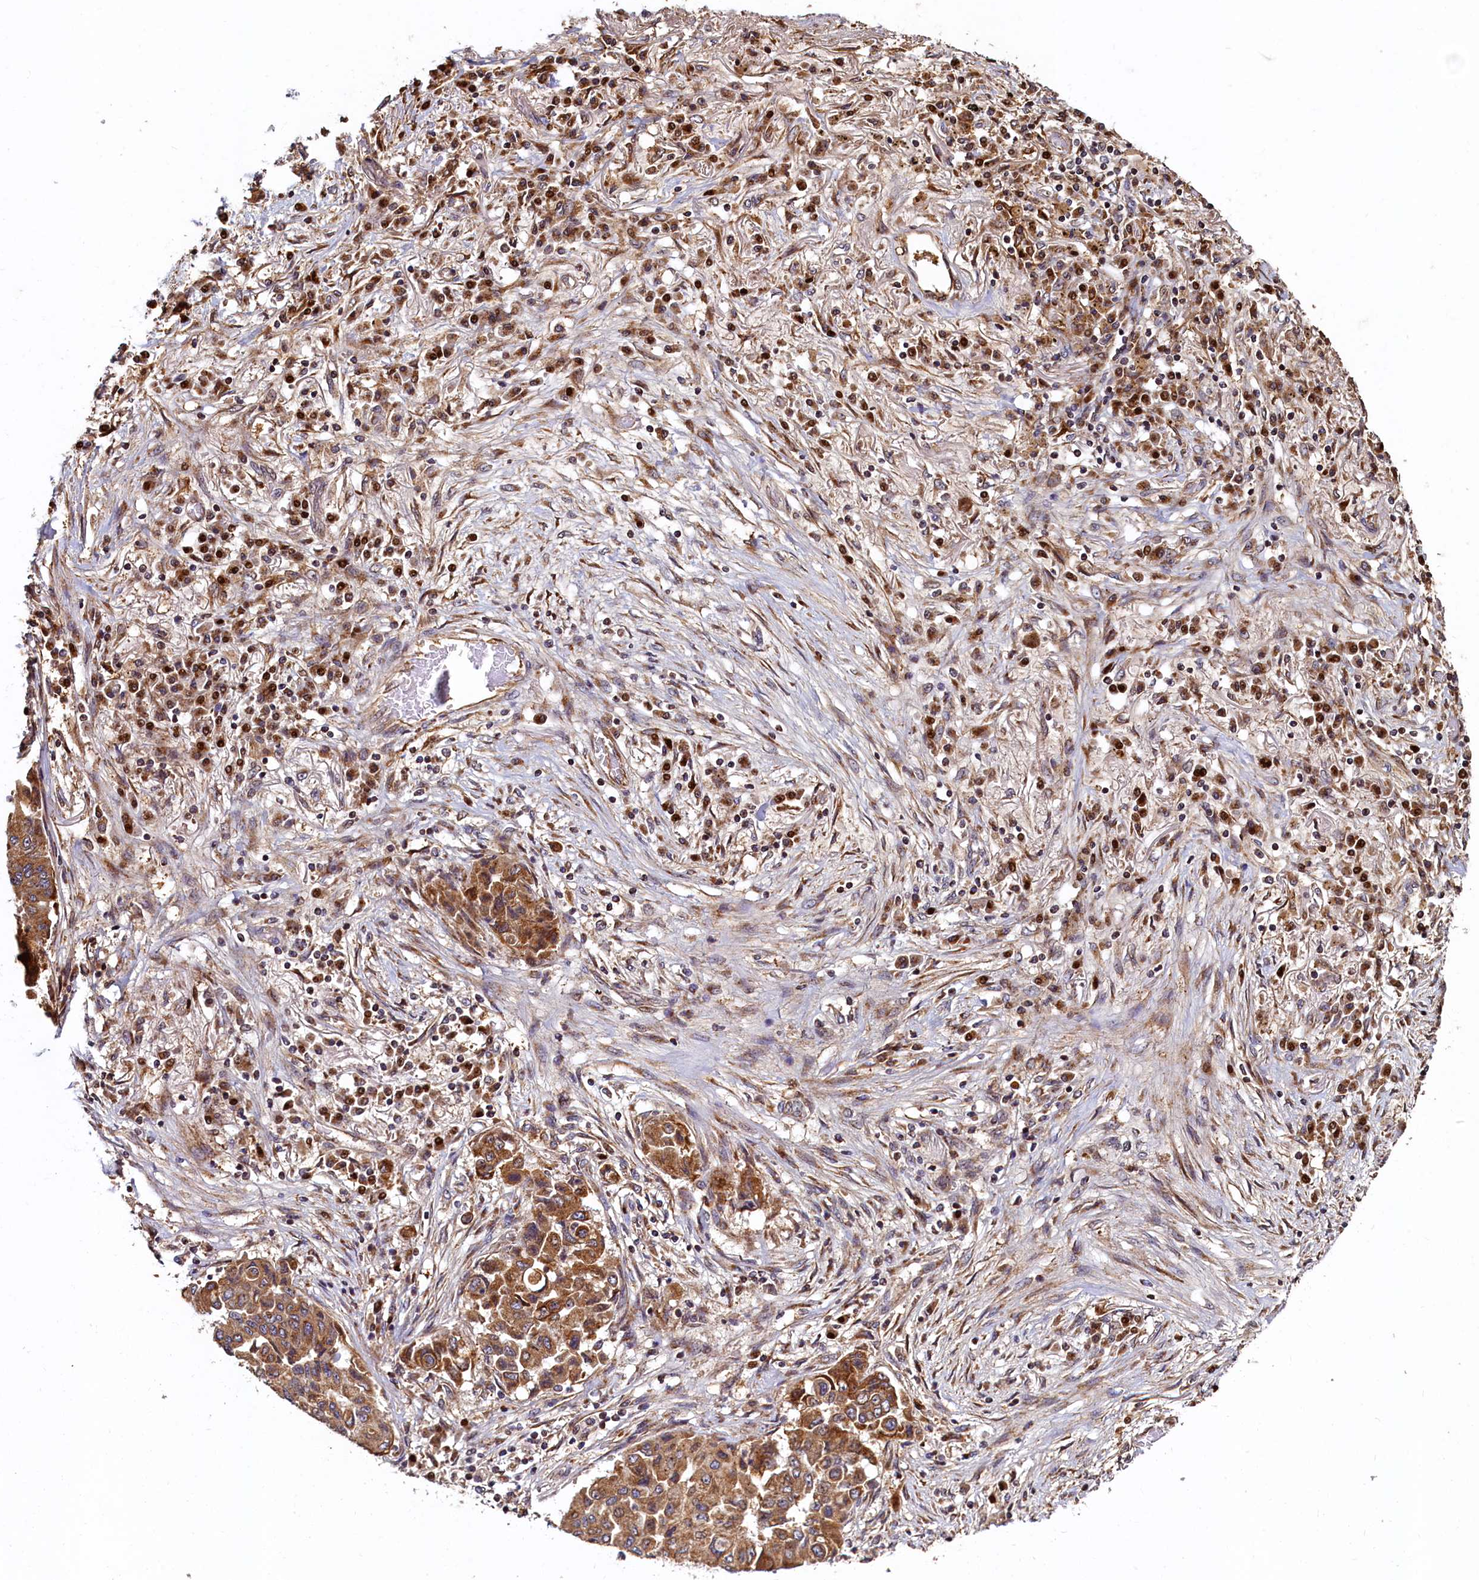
{"staining": {"intensity": "moderate", "quantity": ">75%", "location": "cytoplasmic/membranous"}, "tissue": "lung cancer", "cell_type": "Tumor cells", "image_type": "cancer", "snomed": [{"axis": "morphology", "description": "Squamous cell carcinoma, NOS"}, {"axis": "topography", "description": "Lung"}], "caption": "A brown stain highlights moderate cytoplasmic/membranous staining of a protein in human squamous cell carcinoma (lung) tumor cells.", "gene": "NCKAP5L", "patient": {"sex": "male", "age": 74}}